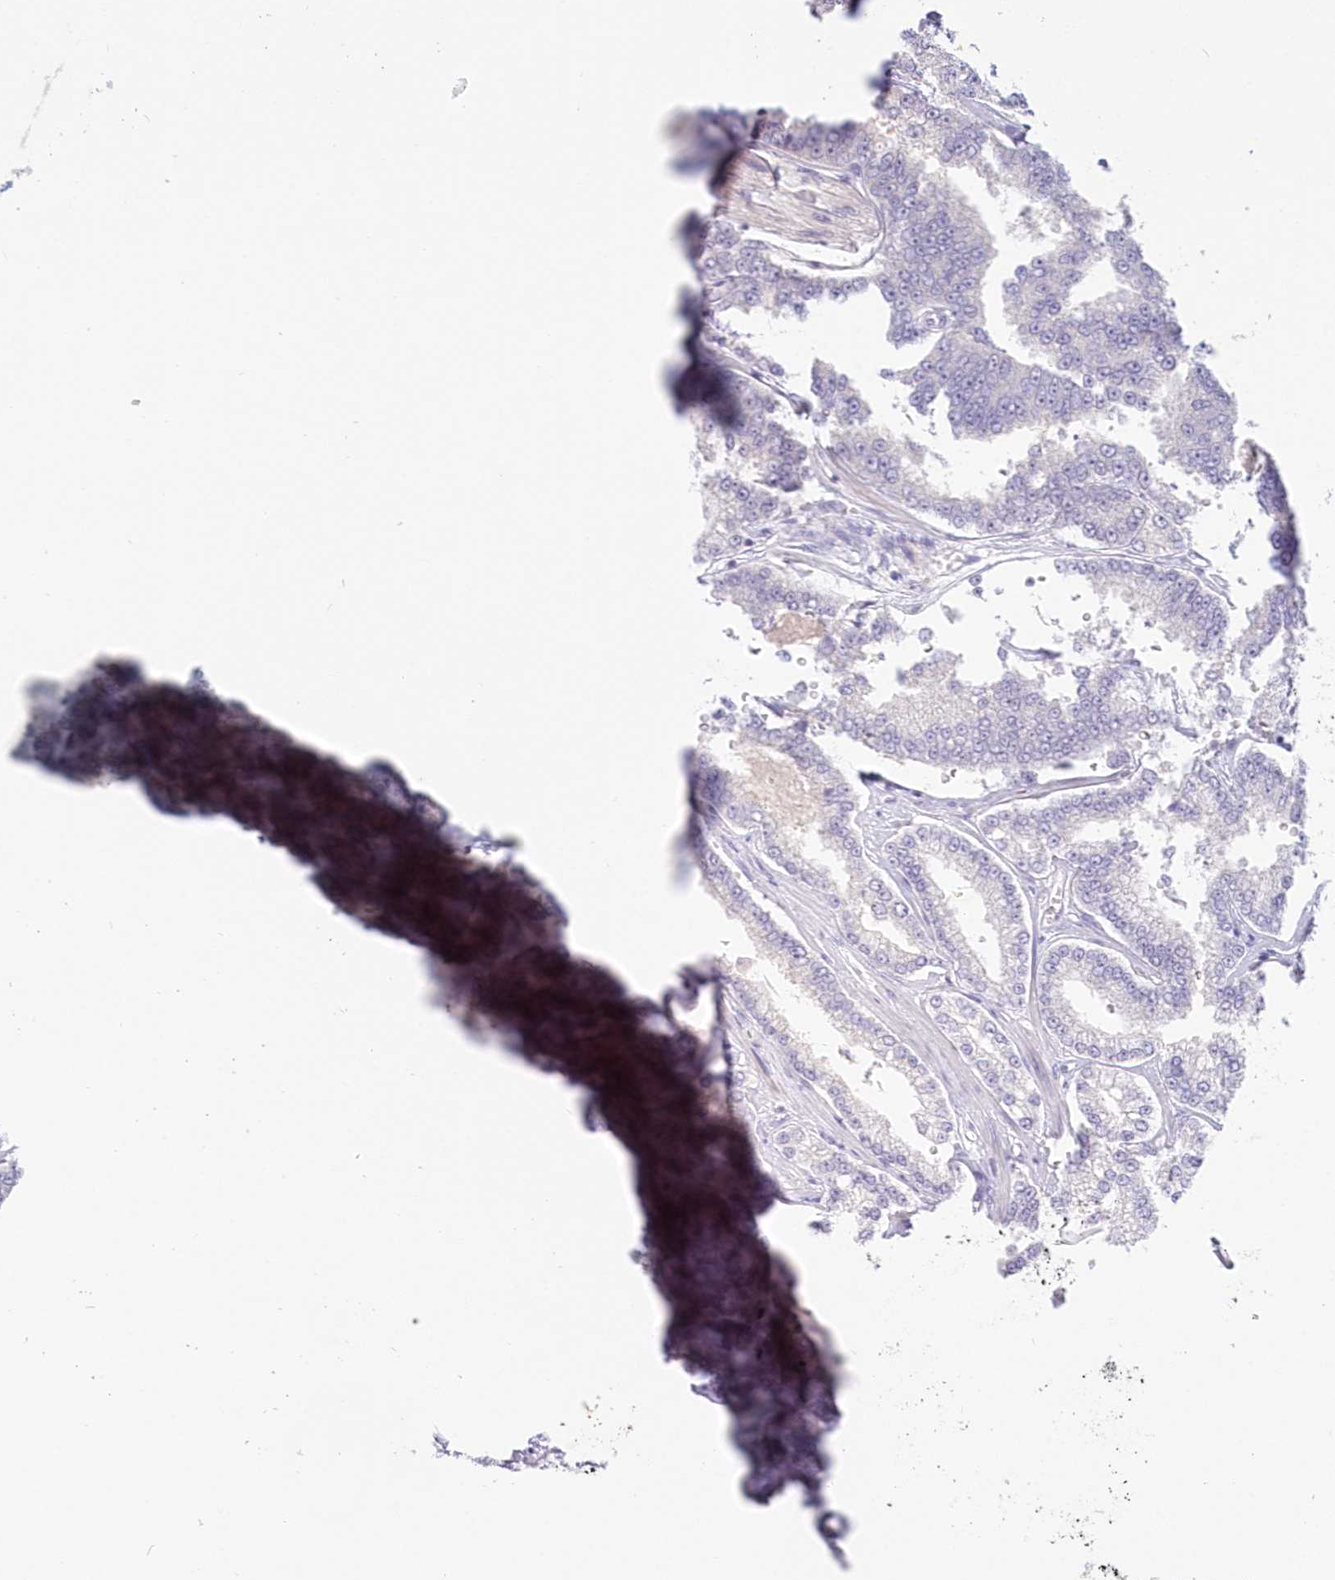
{"staining": {"intensity": "negative", "quantity": "none", "location": "none"}, "tissue": "prostate cancer", "cell_type": "Tumor cells", "image_type": "cancer", "snomed": [{"axis": "morphology", "description": "Normal tissue, NOS"}, {"axis": "morphology", "description": "Adenocarcinoma, High grade"}, {"axis": "topography", "description": "Prostate"}], "caption": "Photomicrograph shows no significant protein expression in tumor cells of prostate cancer.", "gene": "KATNA1", "patient": {"sex": "male", "age": 83}}